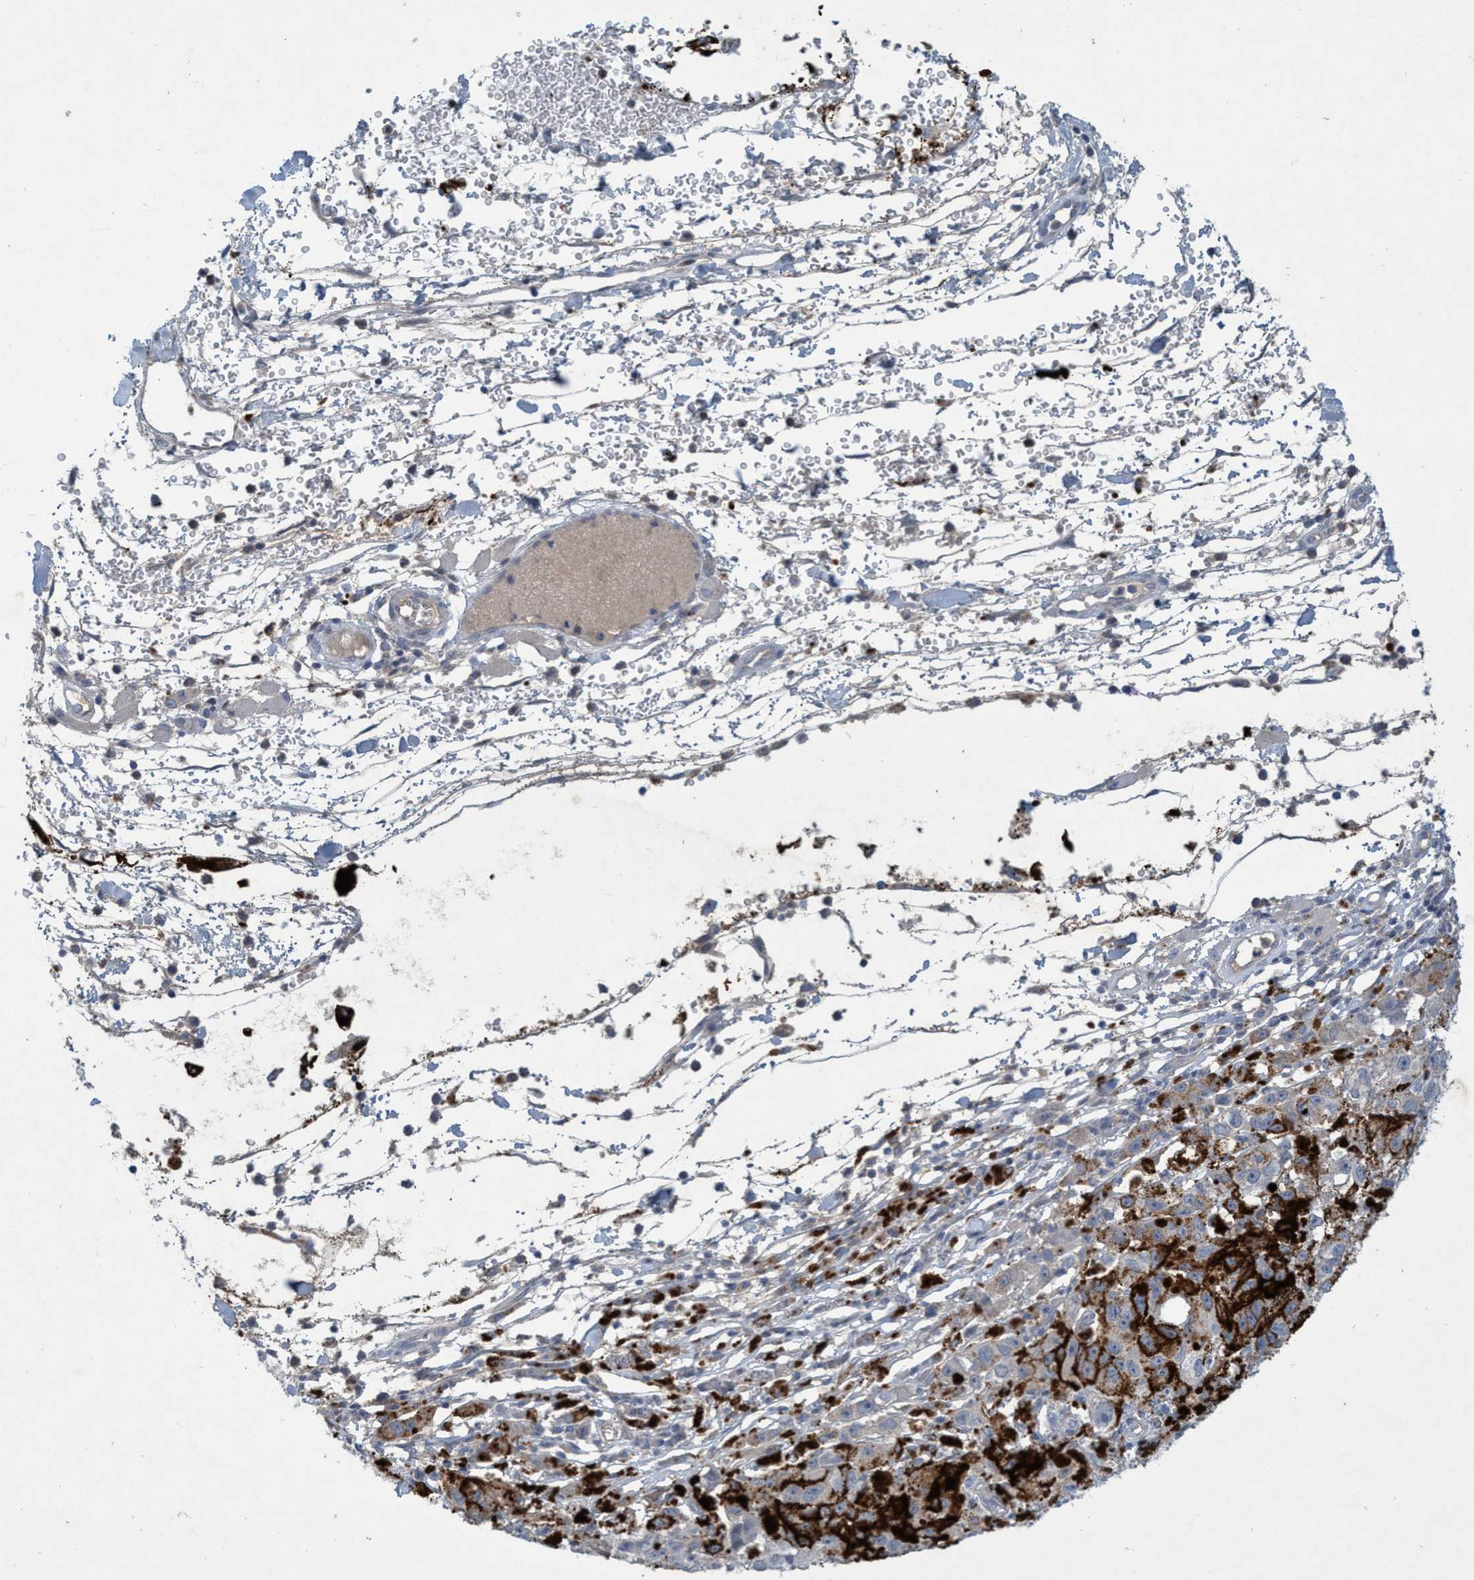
{"staining": {"intensity": "negative", "quantity": "none", "location": "none"}, "tissue": "melanoma", "cell_type": "Tumor cells", "image_type": "cancer", "snomed": [{"axis": "morphology", "description": "Malignant melanoma, NOS"}, {"axis": "topography", "description": "Skin"}], "caption": "Micrograph shows no significant protein positivity in tumor cells of melanoma.", "gene": "RNF208", "patient": {"sex": "female", "age": 104}}